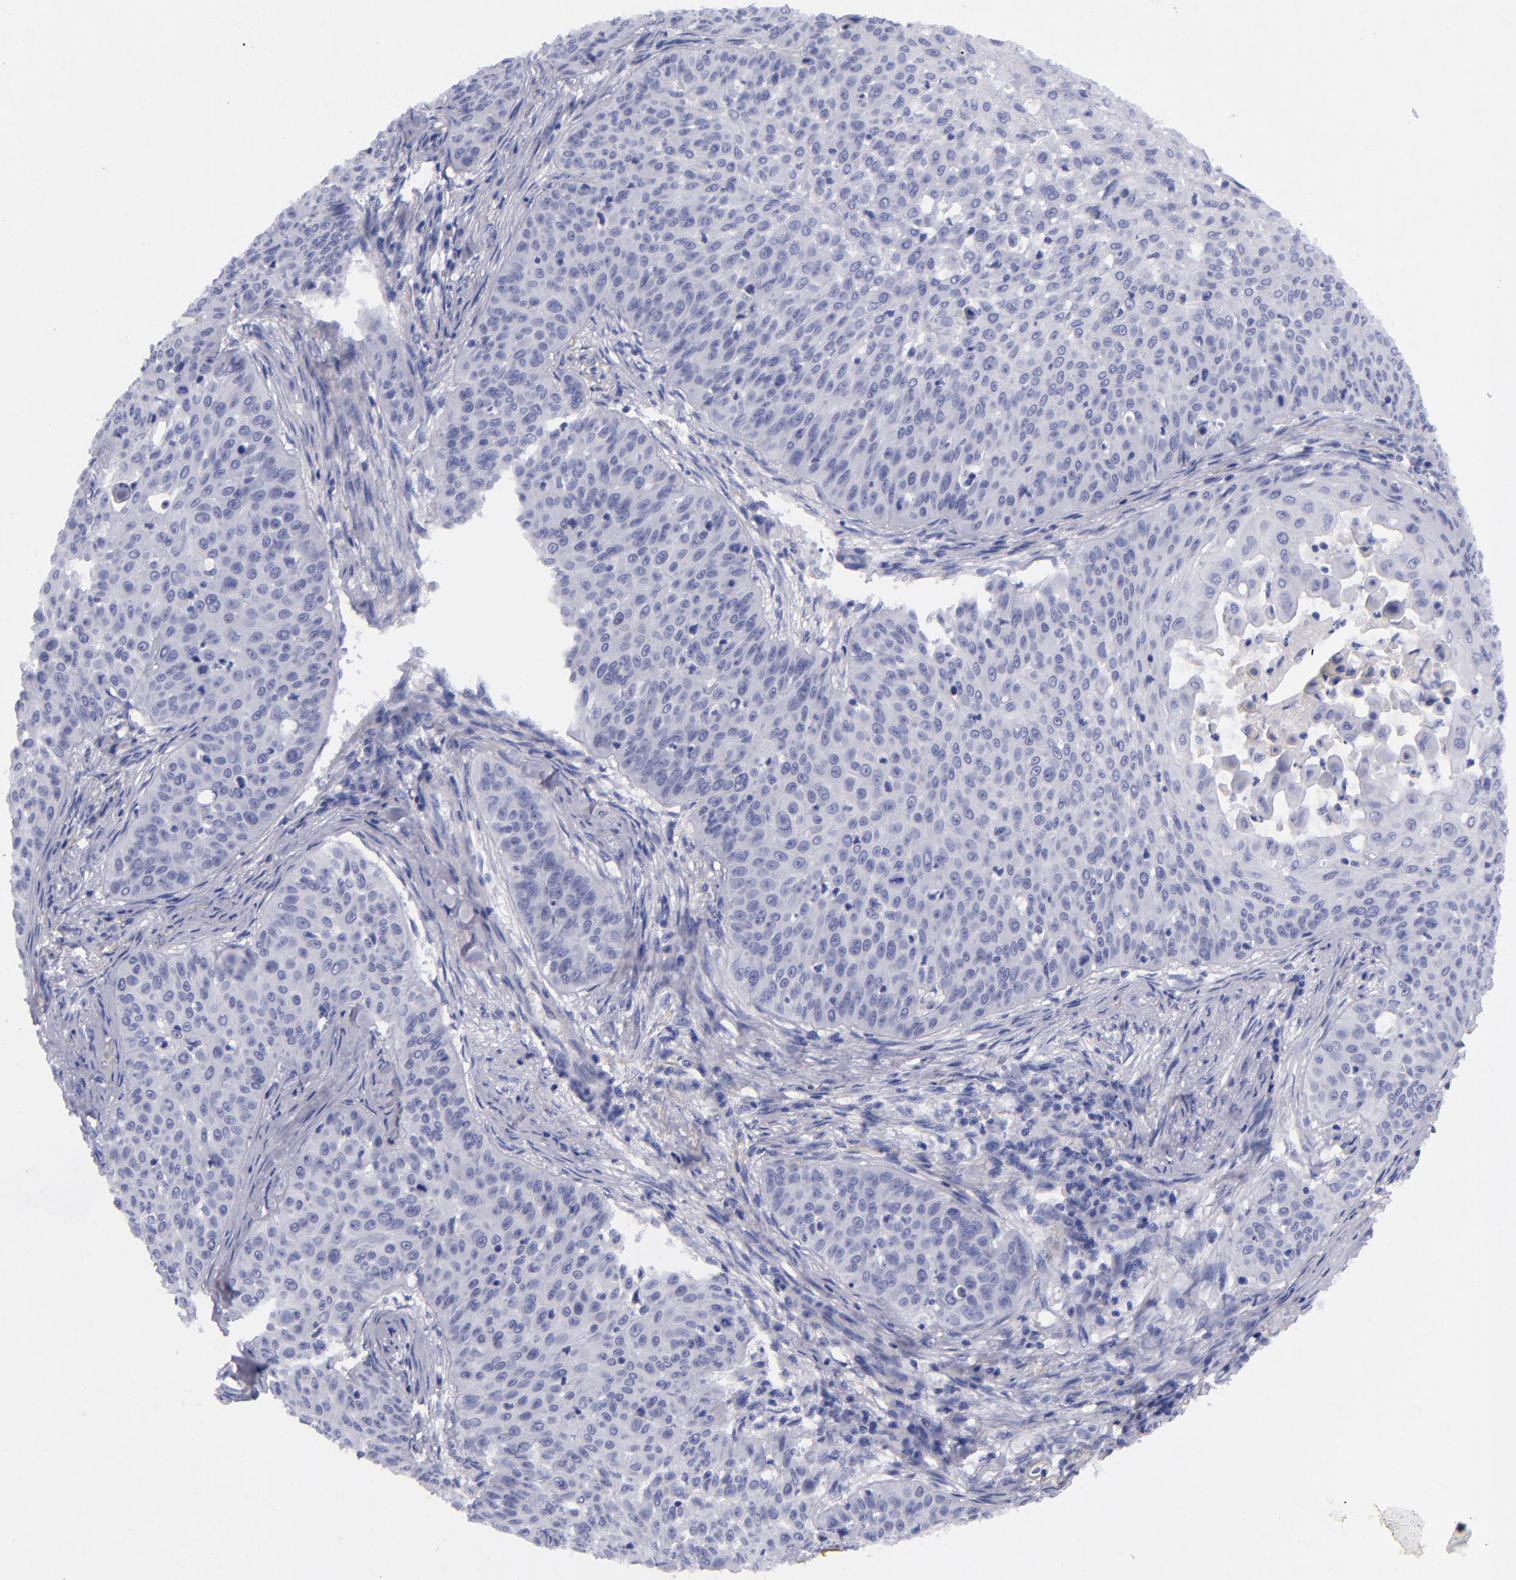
{"staining": {"intensity": "strong", "quantity": "<25%", "location": "nuclear"}, "tissue": "skin cancer", "cell_type": "Tumor cells", "image_type": "cancer", "snomed": [{"axis": "morphology", "description": "Squamous cell carcinoma, NOS"}, {"axis": "topography", "description": "Skin"}], "caption": "This is an image of immunohistochemistry staining of skin squamous cell carcinoma, which shows strong expression in the nuclear of tumor cells.", "gene": "MCM7", "patient": {"sex": "male", "age": 82}}